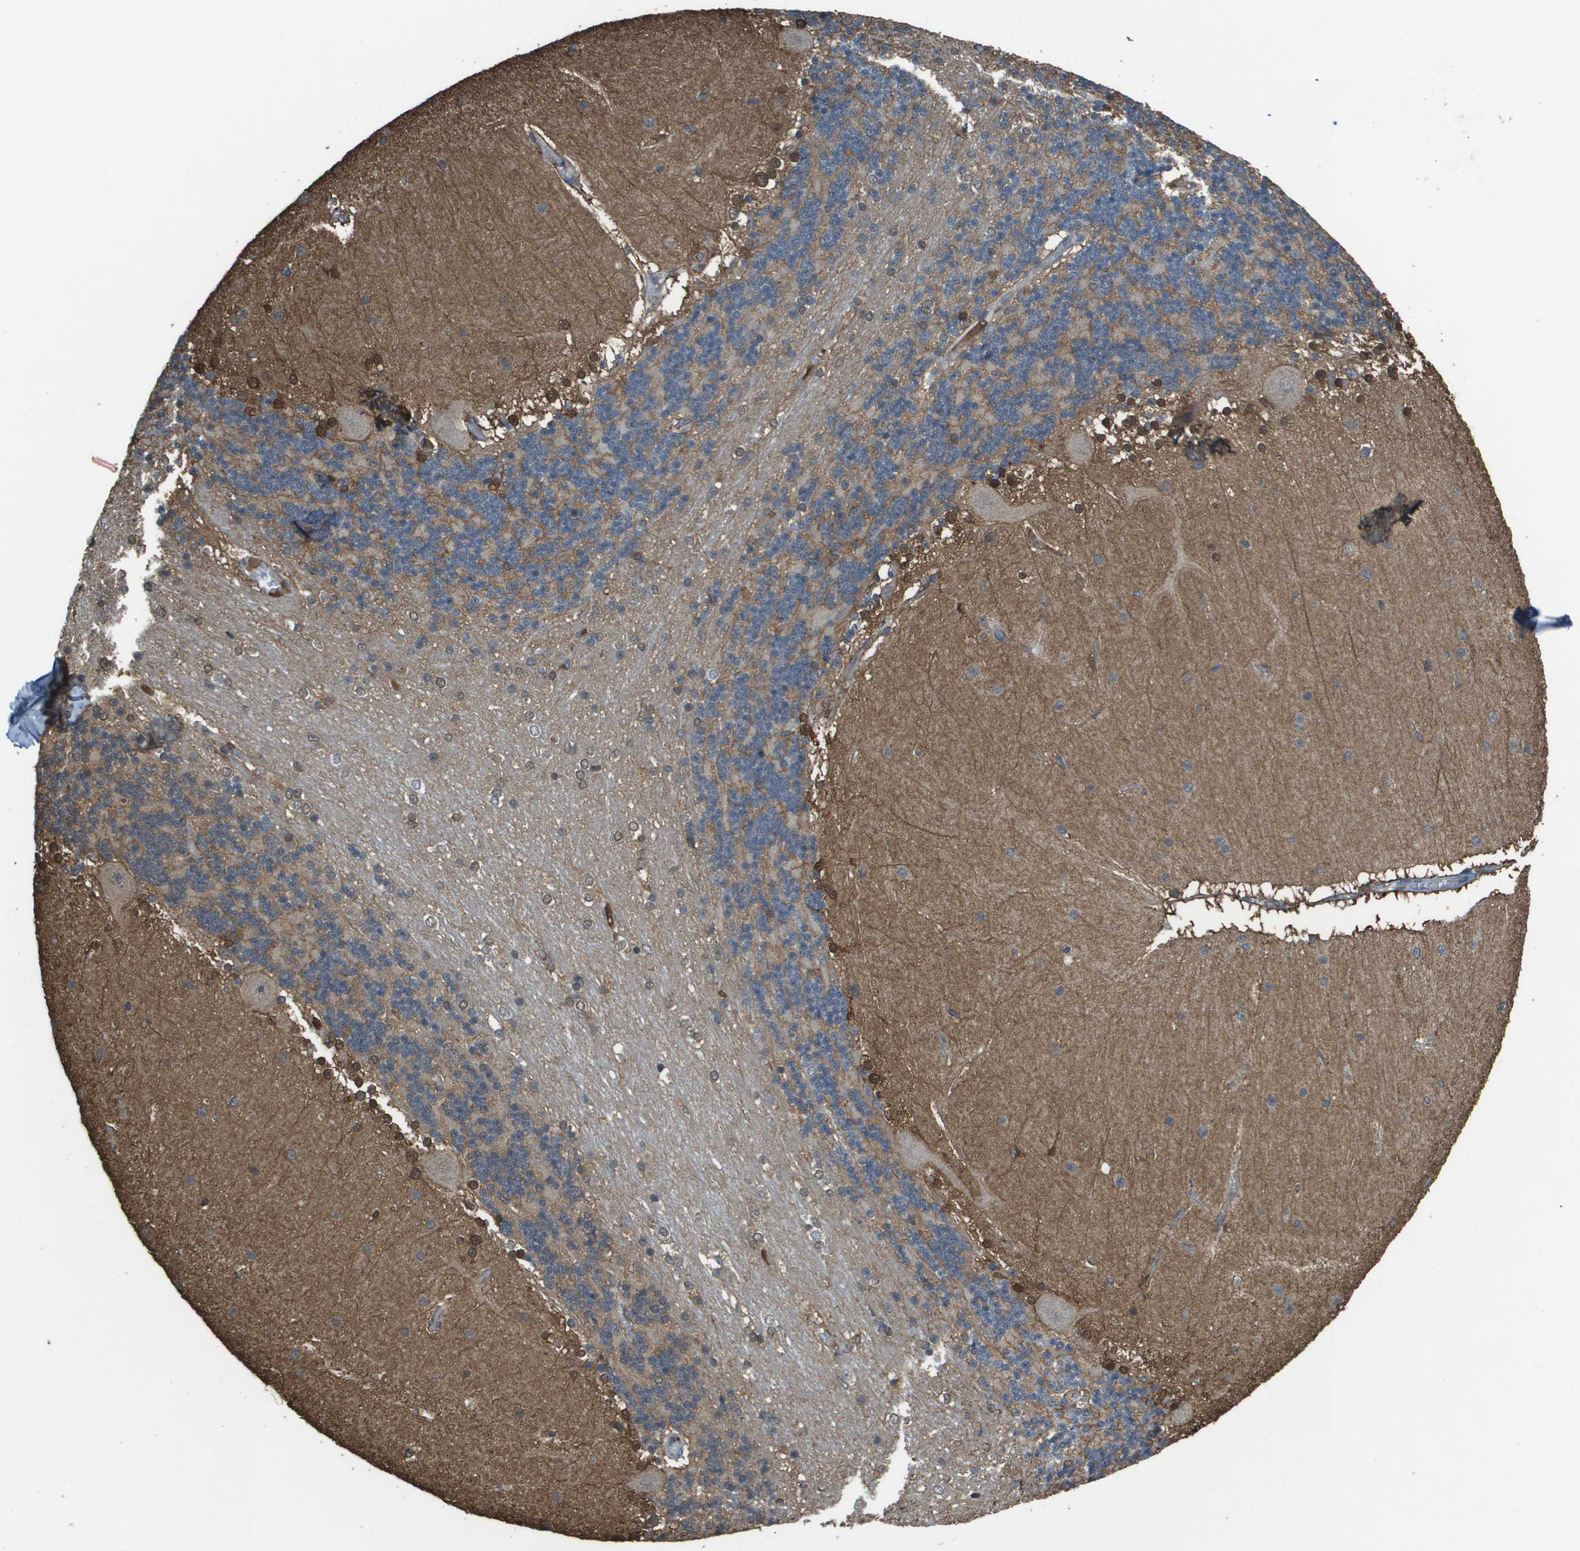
{"staining": {"intensity": "weak", "quantity": "25%-75%", "location": "cytoplasmic/membranous"}, "tissue": "cerebellum", "cell_type": "Cells in granular layer", "image_type": "normal", "snomed": [{"axis": "morphology", "description": "Normal tissue, NOS"}, {"axis": "topography", "description": "Cerebellum"}], "caption": "Unremarkable cerebellum demonstrates weak cytoplasmic/membranous expression in approximately 25%-75% of cells in granular layer (DAB (3,3'-diaminobenzidine) IHC with brightfield microscopy, high magnification)..", "gene": "NDRG2", "patient": {"sex": "female", "age": 54}}